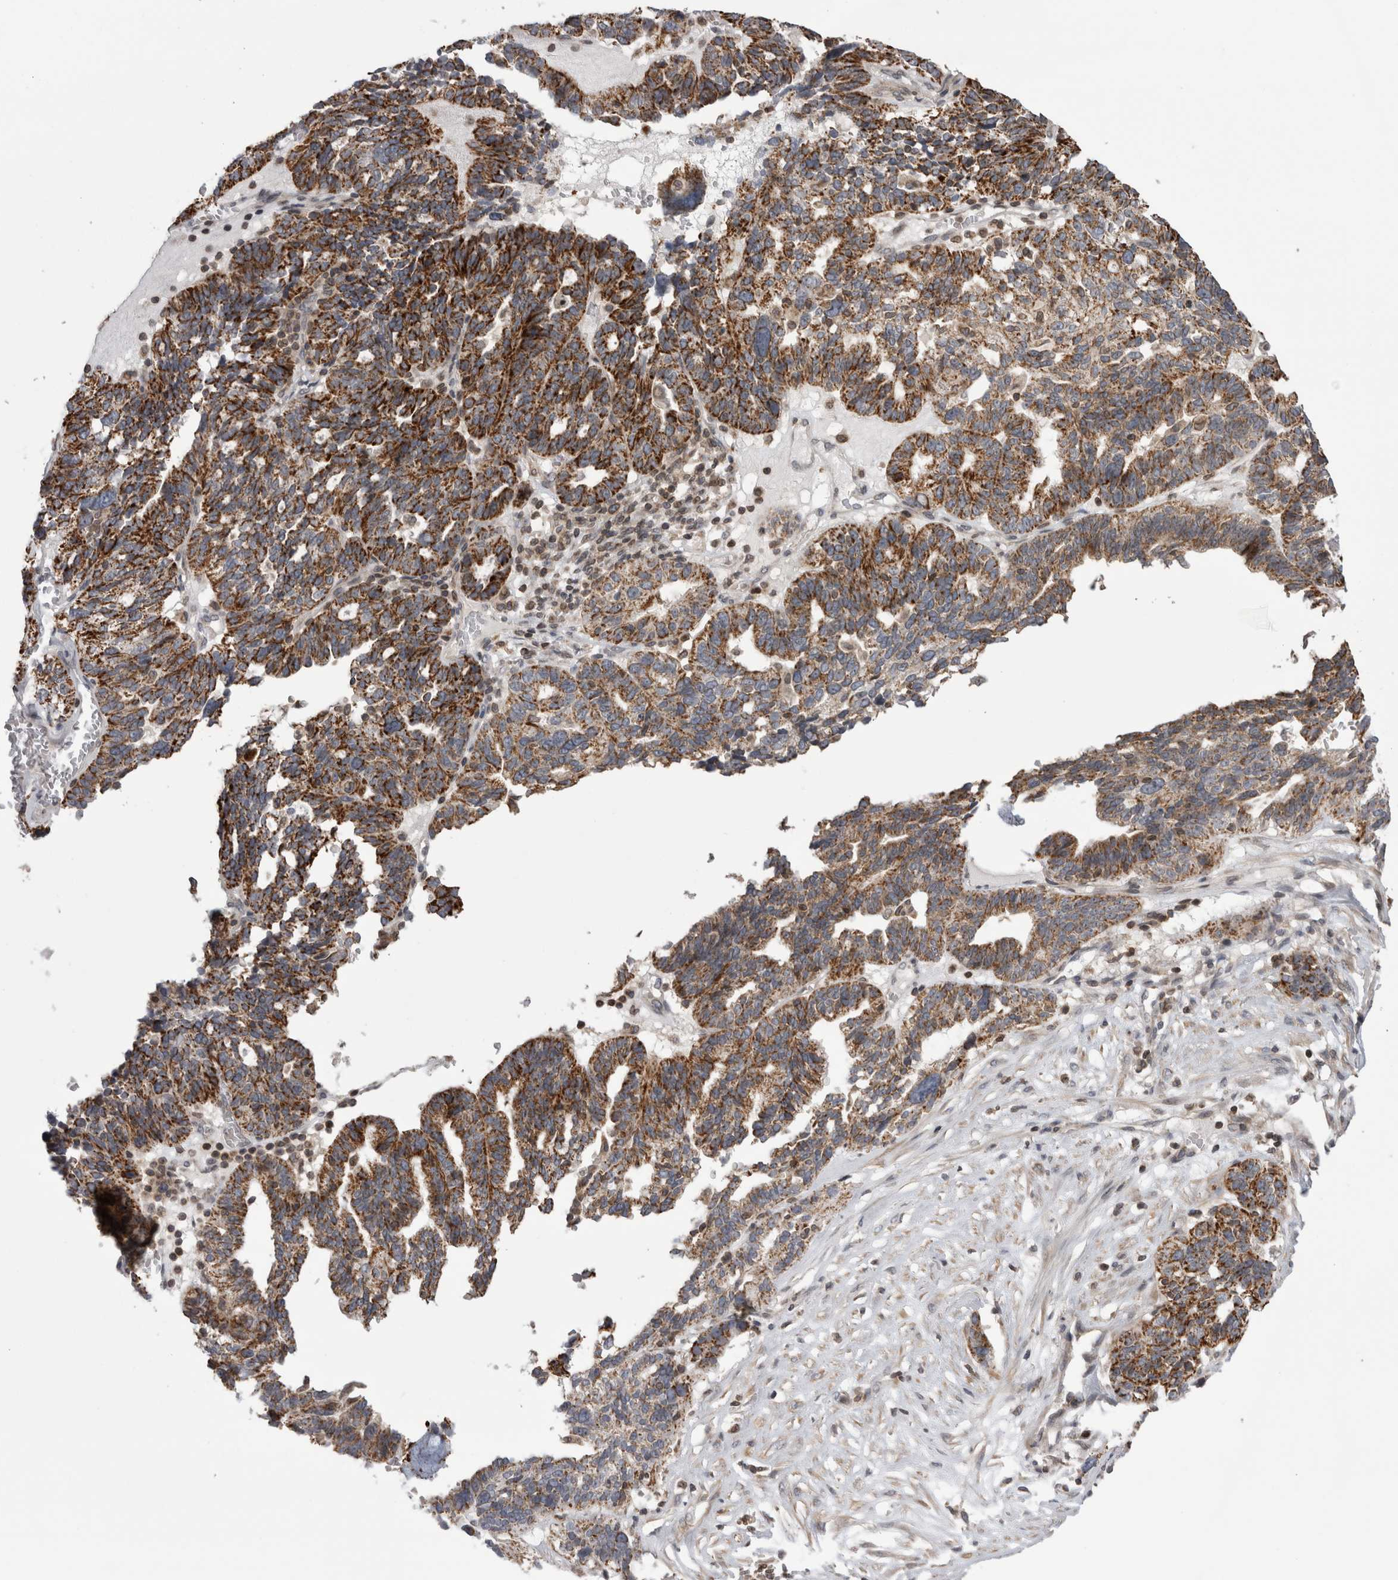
{"staining": {"intensity": "strong", "quantity": "25%-75%", "location": "cytoplasmic/membranous"}, "tissue": "ovarian cancer", "cell_type": "Tumor cells", "image_type": "cancer", "snomed": [{"axis": "morphology", "description": "Cystadenocarcinoma, serous, NOS"}, {"axis": "topography", "description": "Ovary"}], "caption": "High-power microscopy captured an immunohistochemistry micrograph of serous cystadenocarcinoma (ovarian), revealing strong cytoplasmic/membranous expression in about 25%-75% of tumor cells. The staining was performed using DAB (3,3'-diaminobenzidine), with brown indicating positive protein expression. Nuclei are stained blue with hematoxylin.", "gene": "DARS2", "patient": {"sex": "female", "age": 59}}